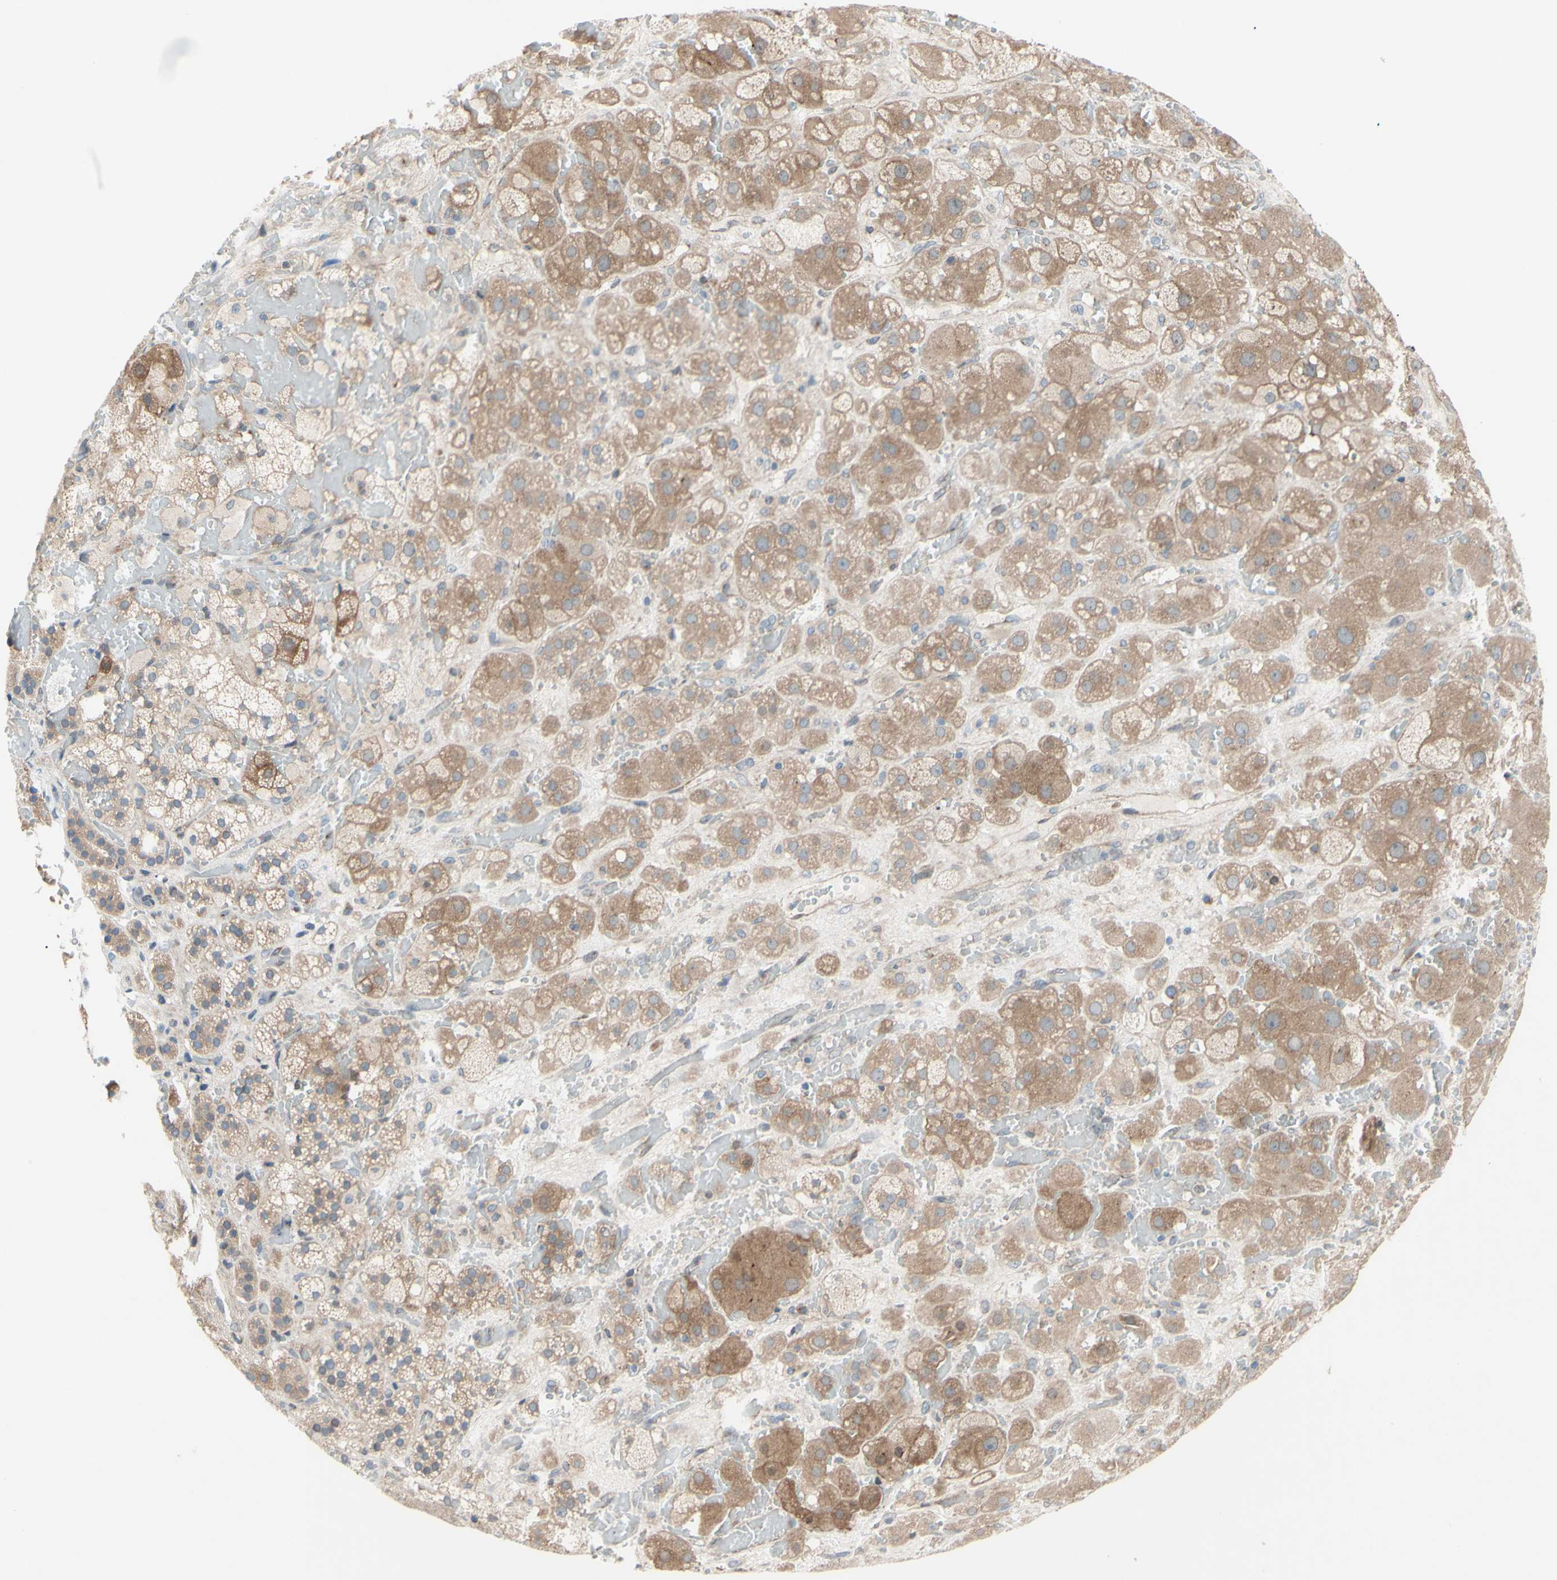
{"staining": {"intensity": "moderate", "quantity": ">75%", "location": "cytoplasmic/membranous"}, "tissue": "adrenal gland", "cell_type": "Glandular cells", "image_type": "normal", "snomed": [{"axis": "morphology", "description": "Normal tissue, NOS"}, {"axis": "topography", "description": "Adrenal gland"}], "caption": "Immunohistochemical staining of benign adrenal gland demonstrates >75% levels of moderate cytoplasmic/membranous protein expression in about >75% of glandular cells. (DAB IHC, brown staining for protein, blue staining for nuclei).", "gene": "DYNLRB1", "patient": {"sex": "female", "age": 47}}